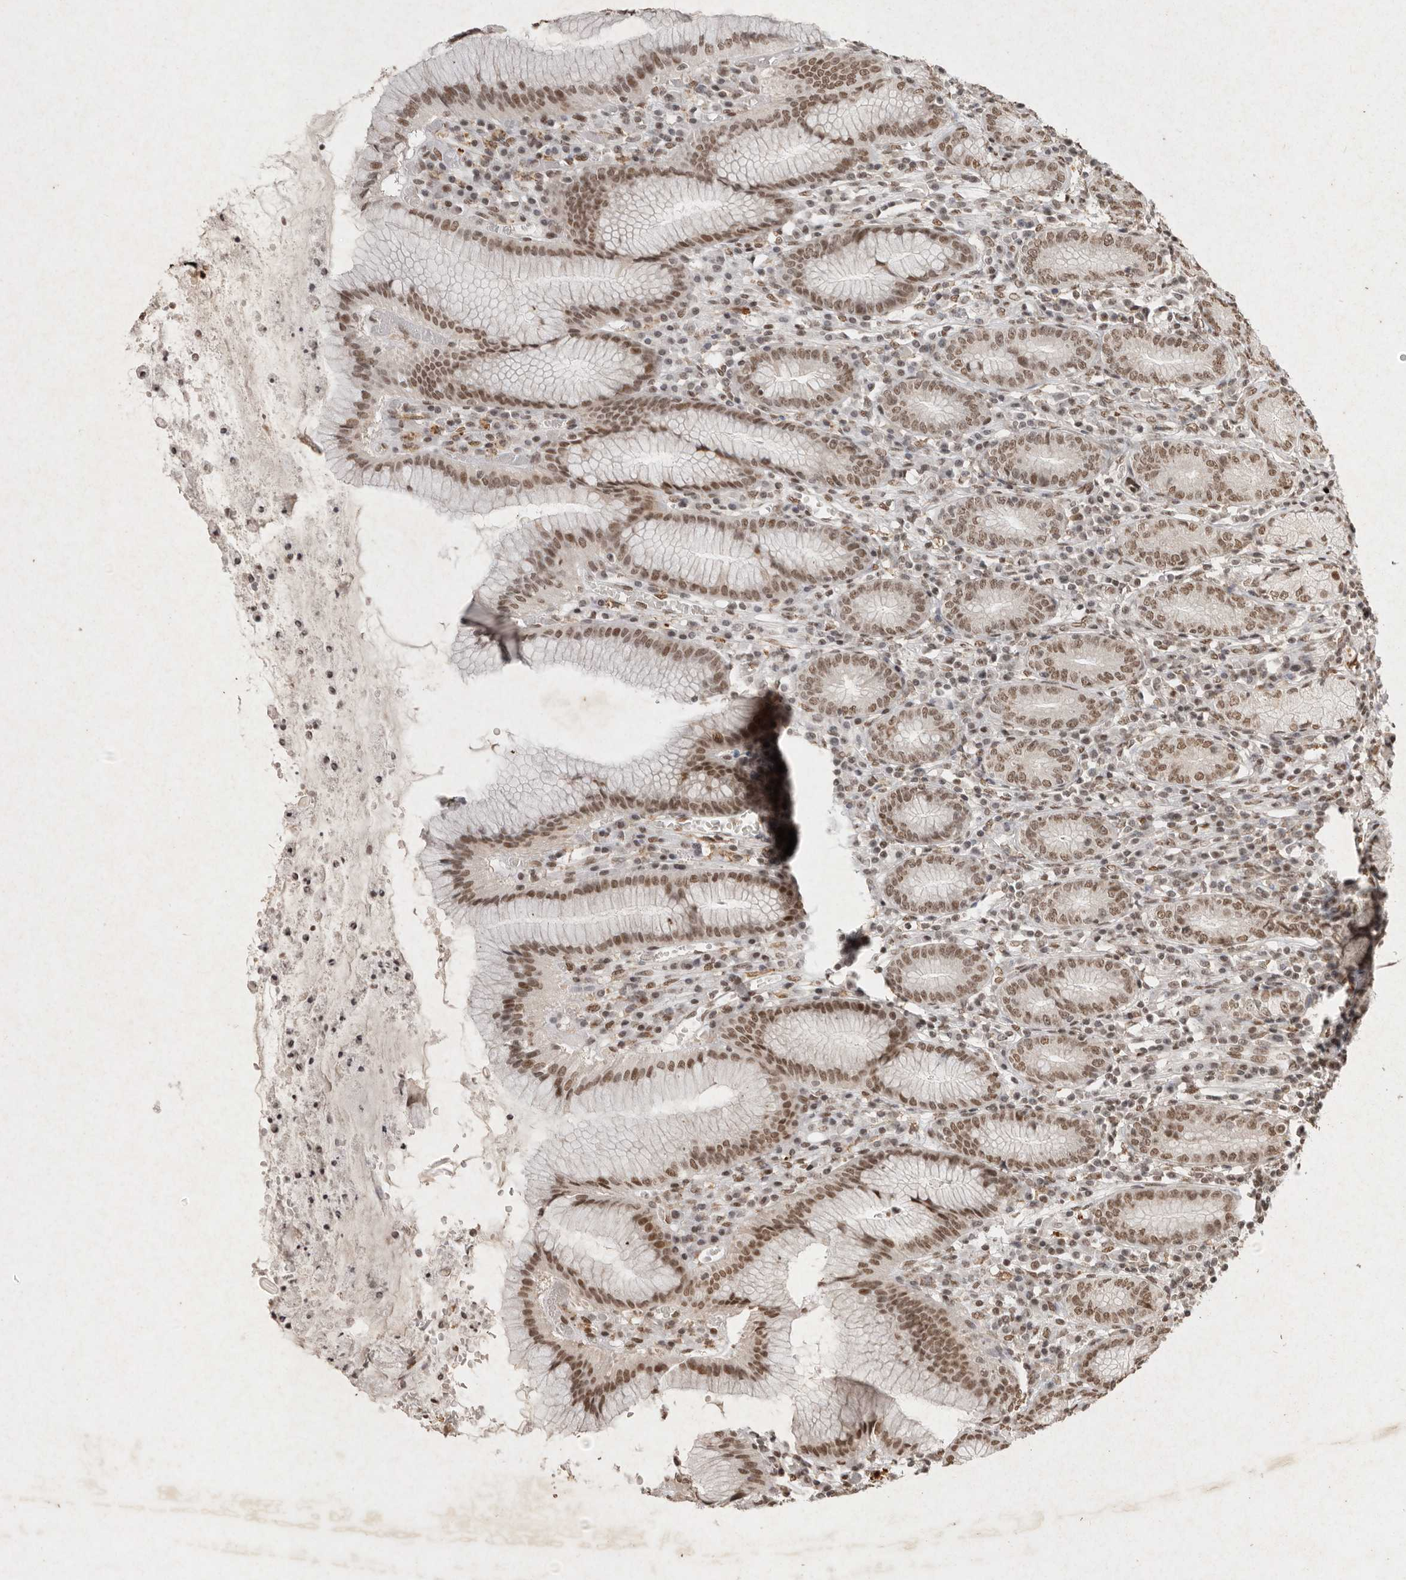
{"staining": {"intensity": "moderate", "quantity": ">75%", "location": "nuclear"}, "tissue": "stomach", "cell_type": "Glandular cells", "image_type": "normal", "snomed": [{"axis": "morphology", "description": "Normal tissue, NOS"}, {"axis": "topography", "description": "Stomach"}], "caption": "Immunohistochemical staining of unremarkable human stomach reveals moderate nuclear protein expression in about >75% of glandular cells.", "gene": "NKX3", "patient": {"sex": "male", "age": 55}}